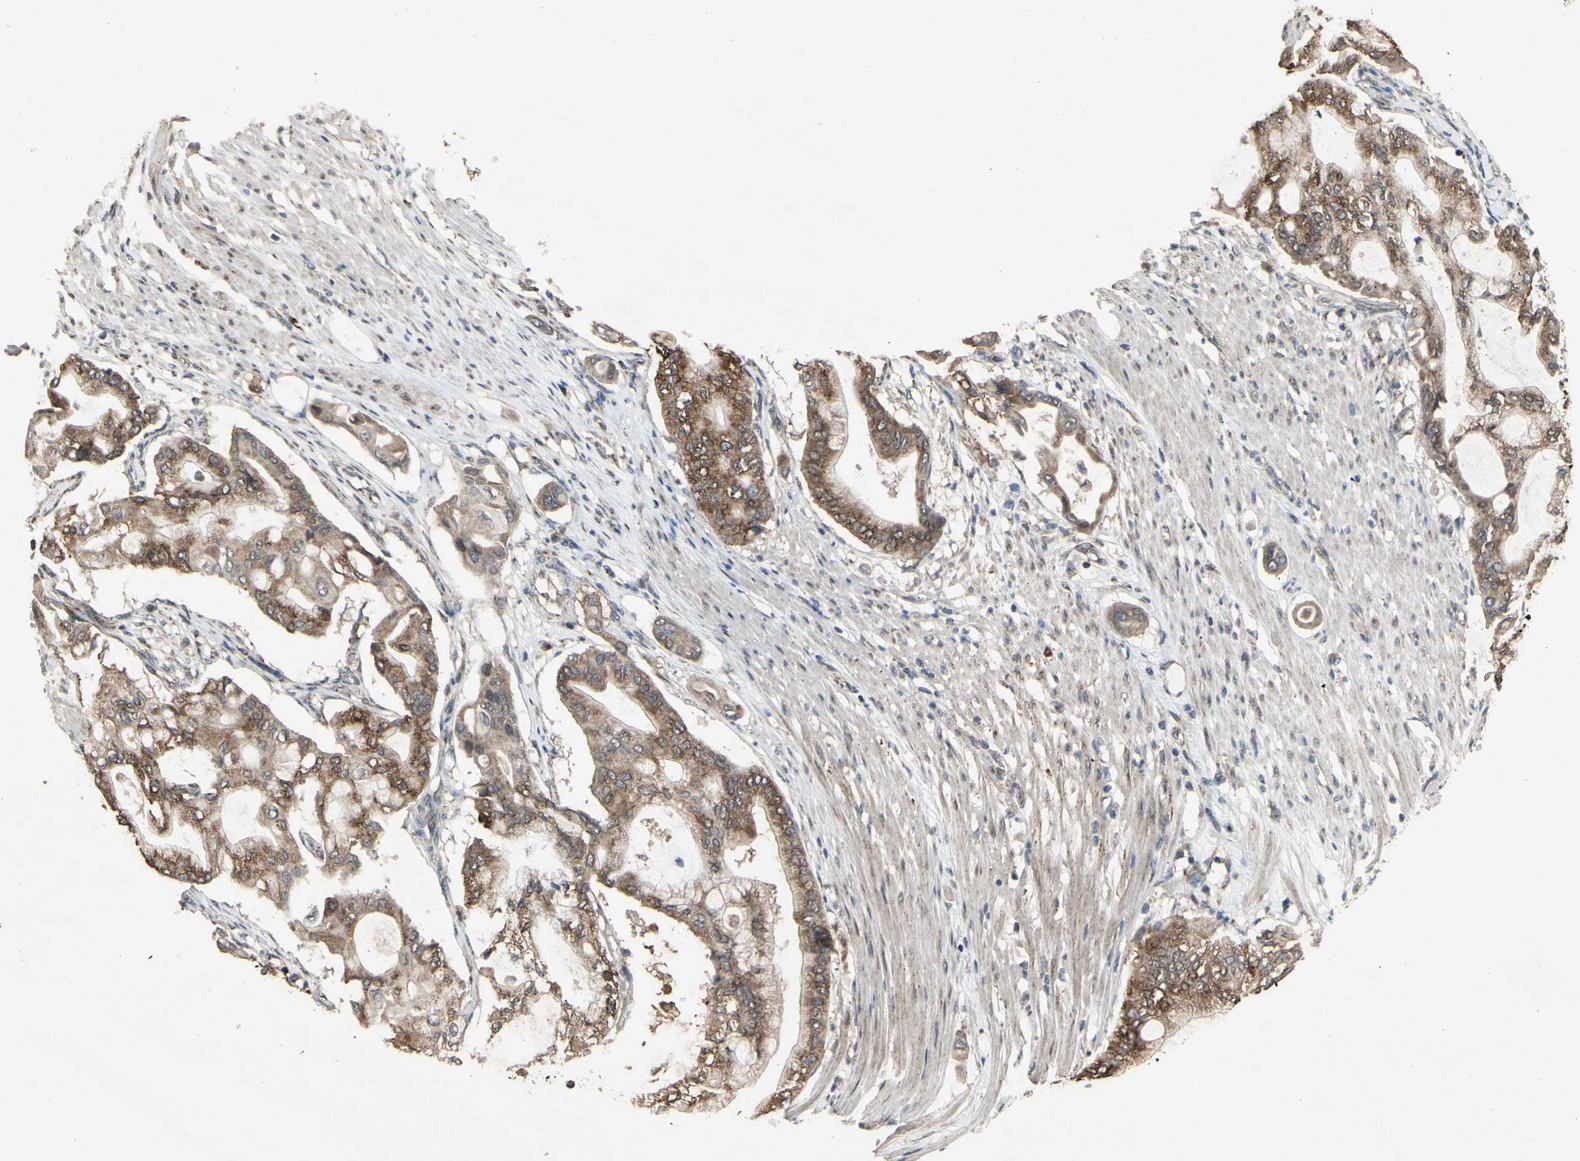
{"staining": {"intensity": "strong", "quantity": ">75%", "location": "cytoplasmic/membranous"}, "tissue": "pancreatic cancer", "cell_type": "Tumor cells", "image_type": "cancer", "snomed": [{"axis": "morphology", "description": "Adenocarcinoma, NOS"}, {"axis": "morphology", "description": "Adenocarcinoma, metastatic, NOS"}, {"axis": "topography", "description": "Lymph node"}, {"axis": "topography", "description": "Pancreas"}, {"axis": "topography", "description": "Duodenum"}], "caption": "High-magnification brightfield microscopy of pancreatic metastatic adenocarcinoma stained with DAB (3,3'-diaminobenzidine) (brown) and counterstained with hematoxylin (blue). tumor cells exhibit strong cytoplasmic/membranous positivity is present in approximately>75% of cells.", "gene": "CD164", "patient": {"sex": "female", "age": 64}}